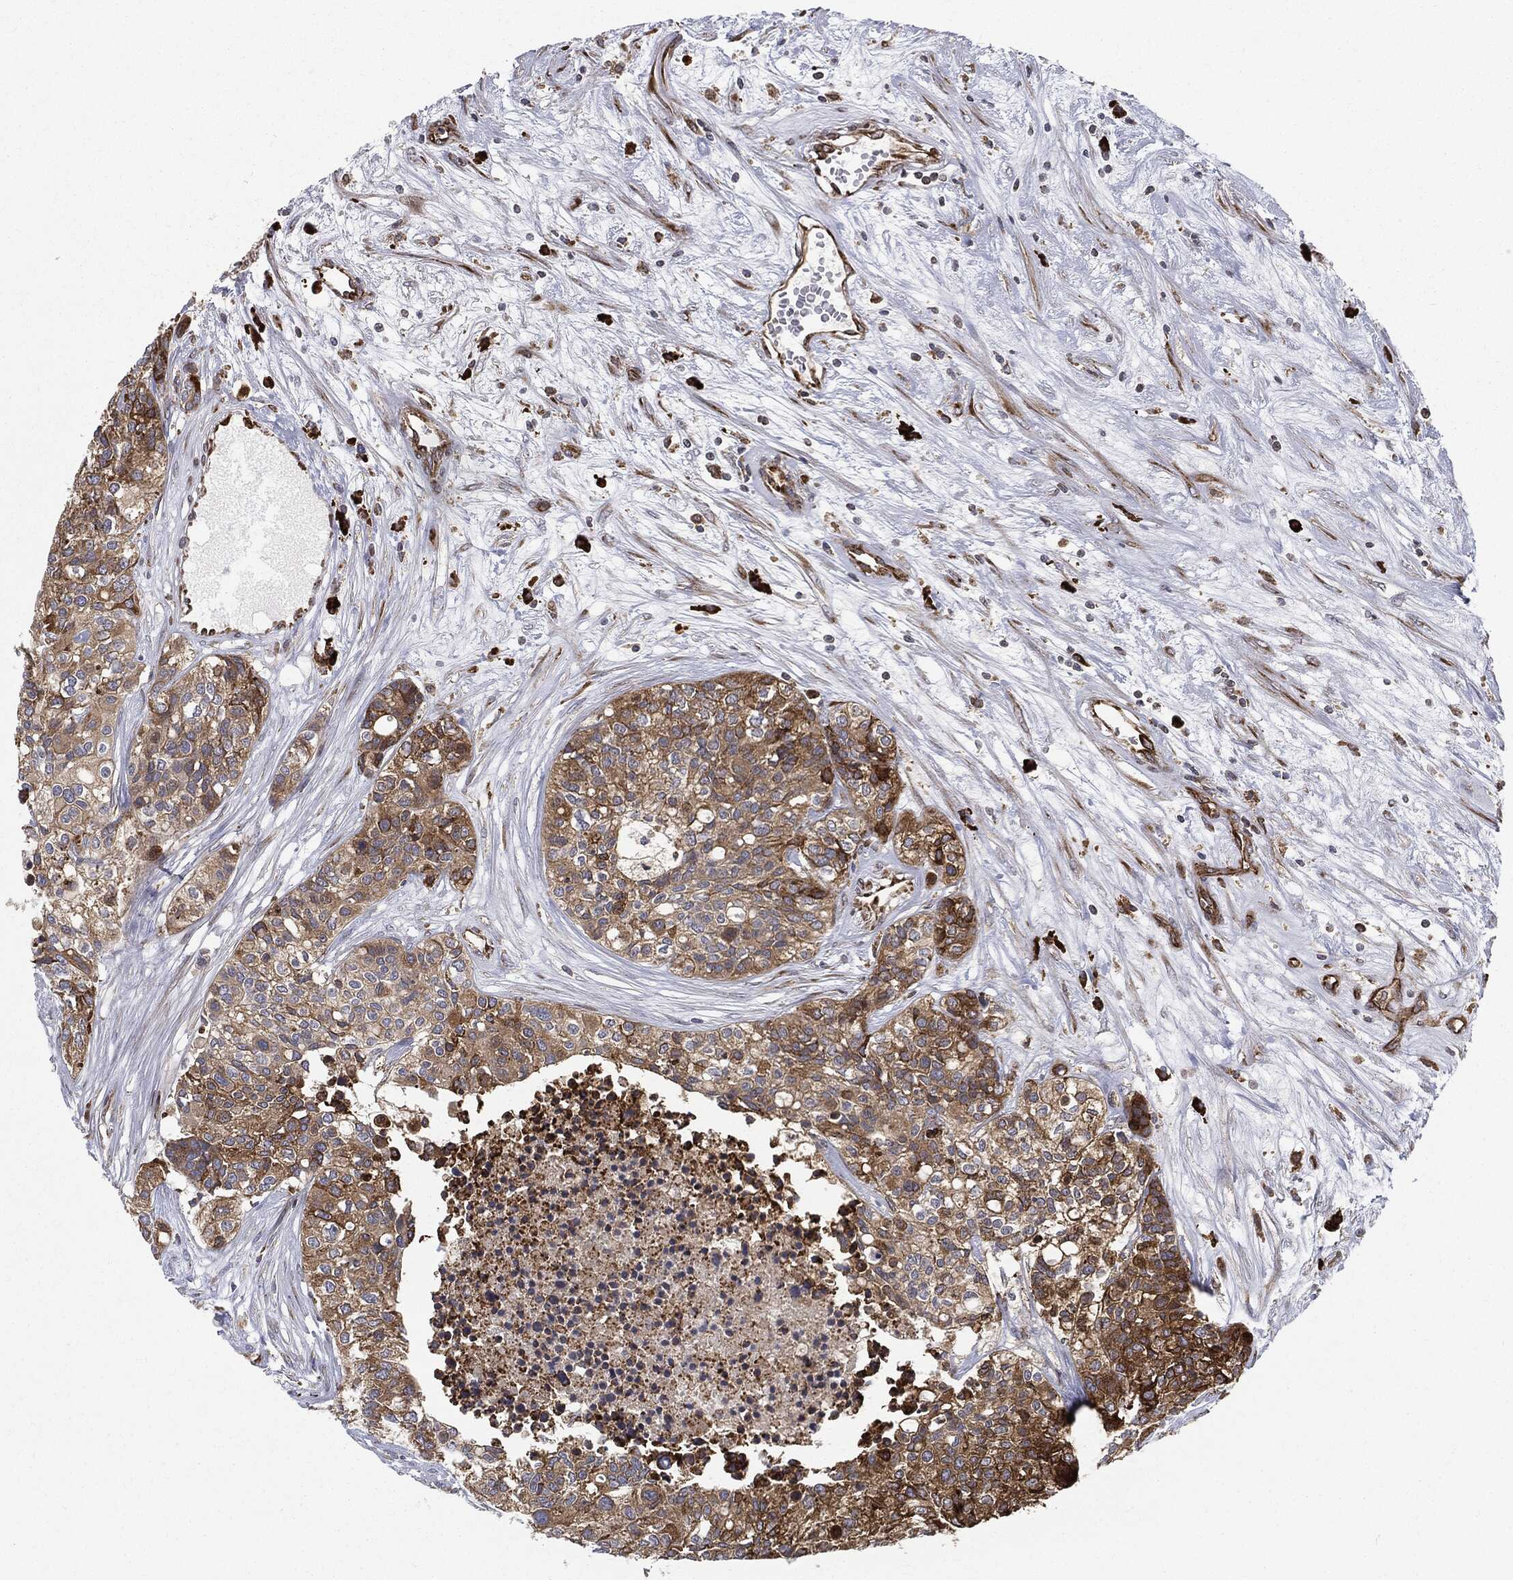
{"staining": {"intensity": "strong", "quantity": ">75%", "location": "cytoplasmic/membranous"}, "tissue": "carcinoid", "cell_type": "Tumor cells", "image_type": "cancer", "snomed": [{"axis": "morphology", "description": "Carcinoid, malignant, NOS"}, {"axis": "topography", "description": "Colon"}], "caption": "Carcinoid (malignant) stained with IHC shows strong cytoplasmic/membranous positivity in about >75% of tumor cells. The protein is shown in brown color, while the nuclei are stained blue.", "gene": "CYLD", "patient": {"sex": "male", "age": 81}}